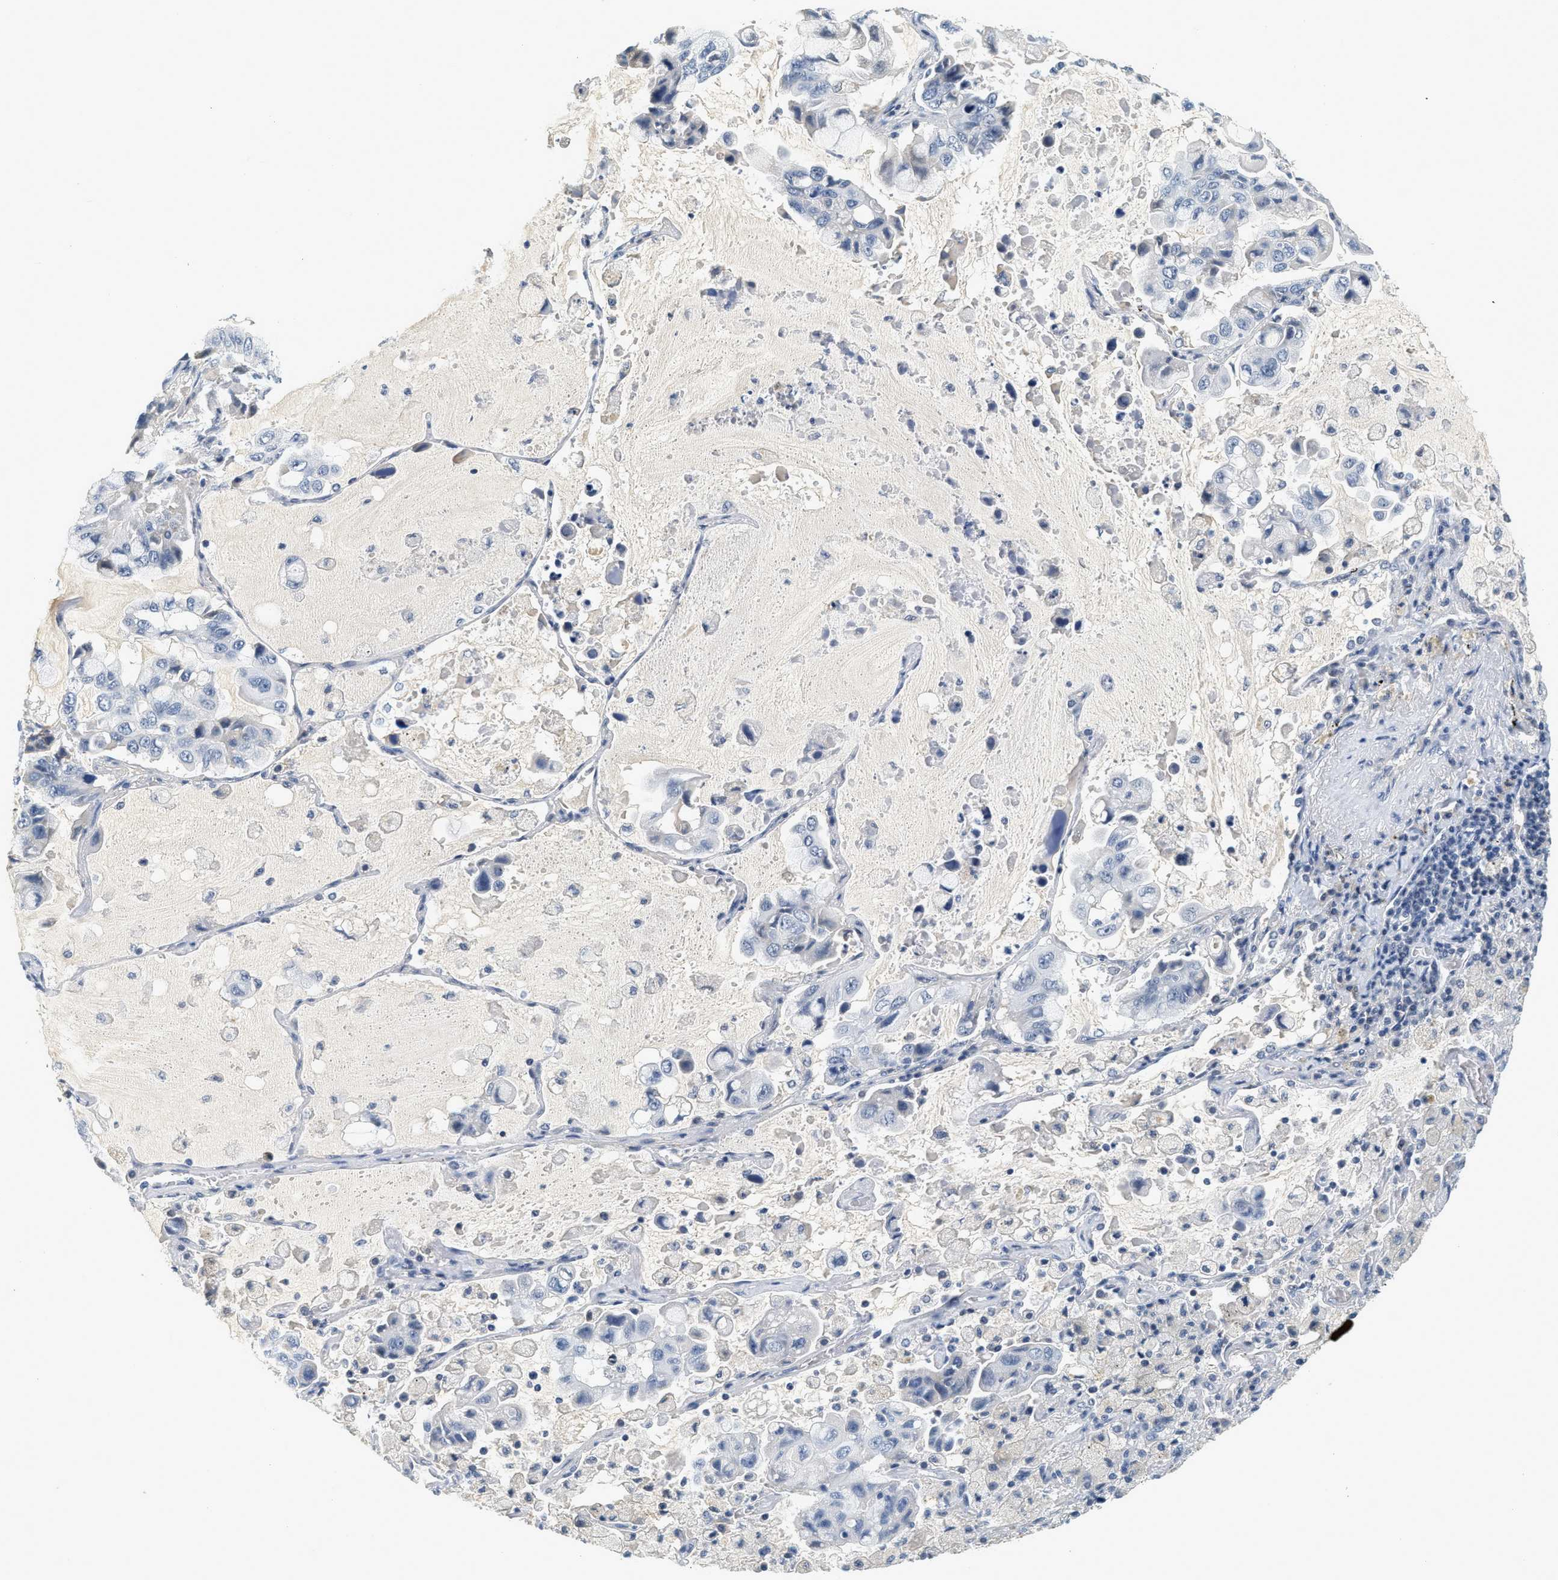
{"staining": {"intensity": "negative", "quantity": "none", "location": "none"}, "tissue": "lung cancer", "cell_type": "Tumor cells", "image_type": "cancer", "snomed": [{"axis": "morphology", "description": "Adenocarcinoma, NOS"}, {"axis": "topography", "description": "Lung"}], "caption": "DAB (3,3'-diaminobenzidine) immunohistochemical staining of lung adenocarcinoma reveals no significant expression in tumor cells.", "gene": "MZF1", "patient": {"sex": "male", "age": 64}}